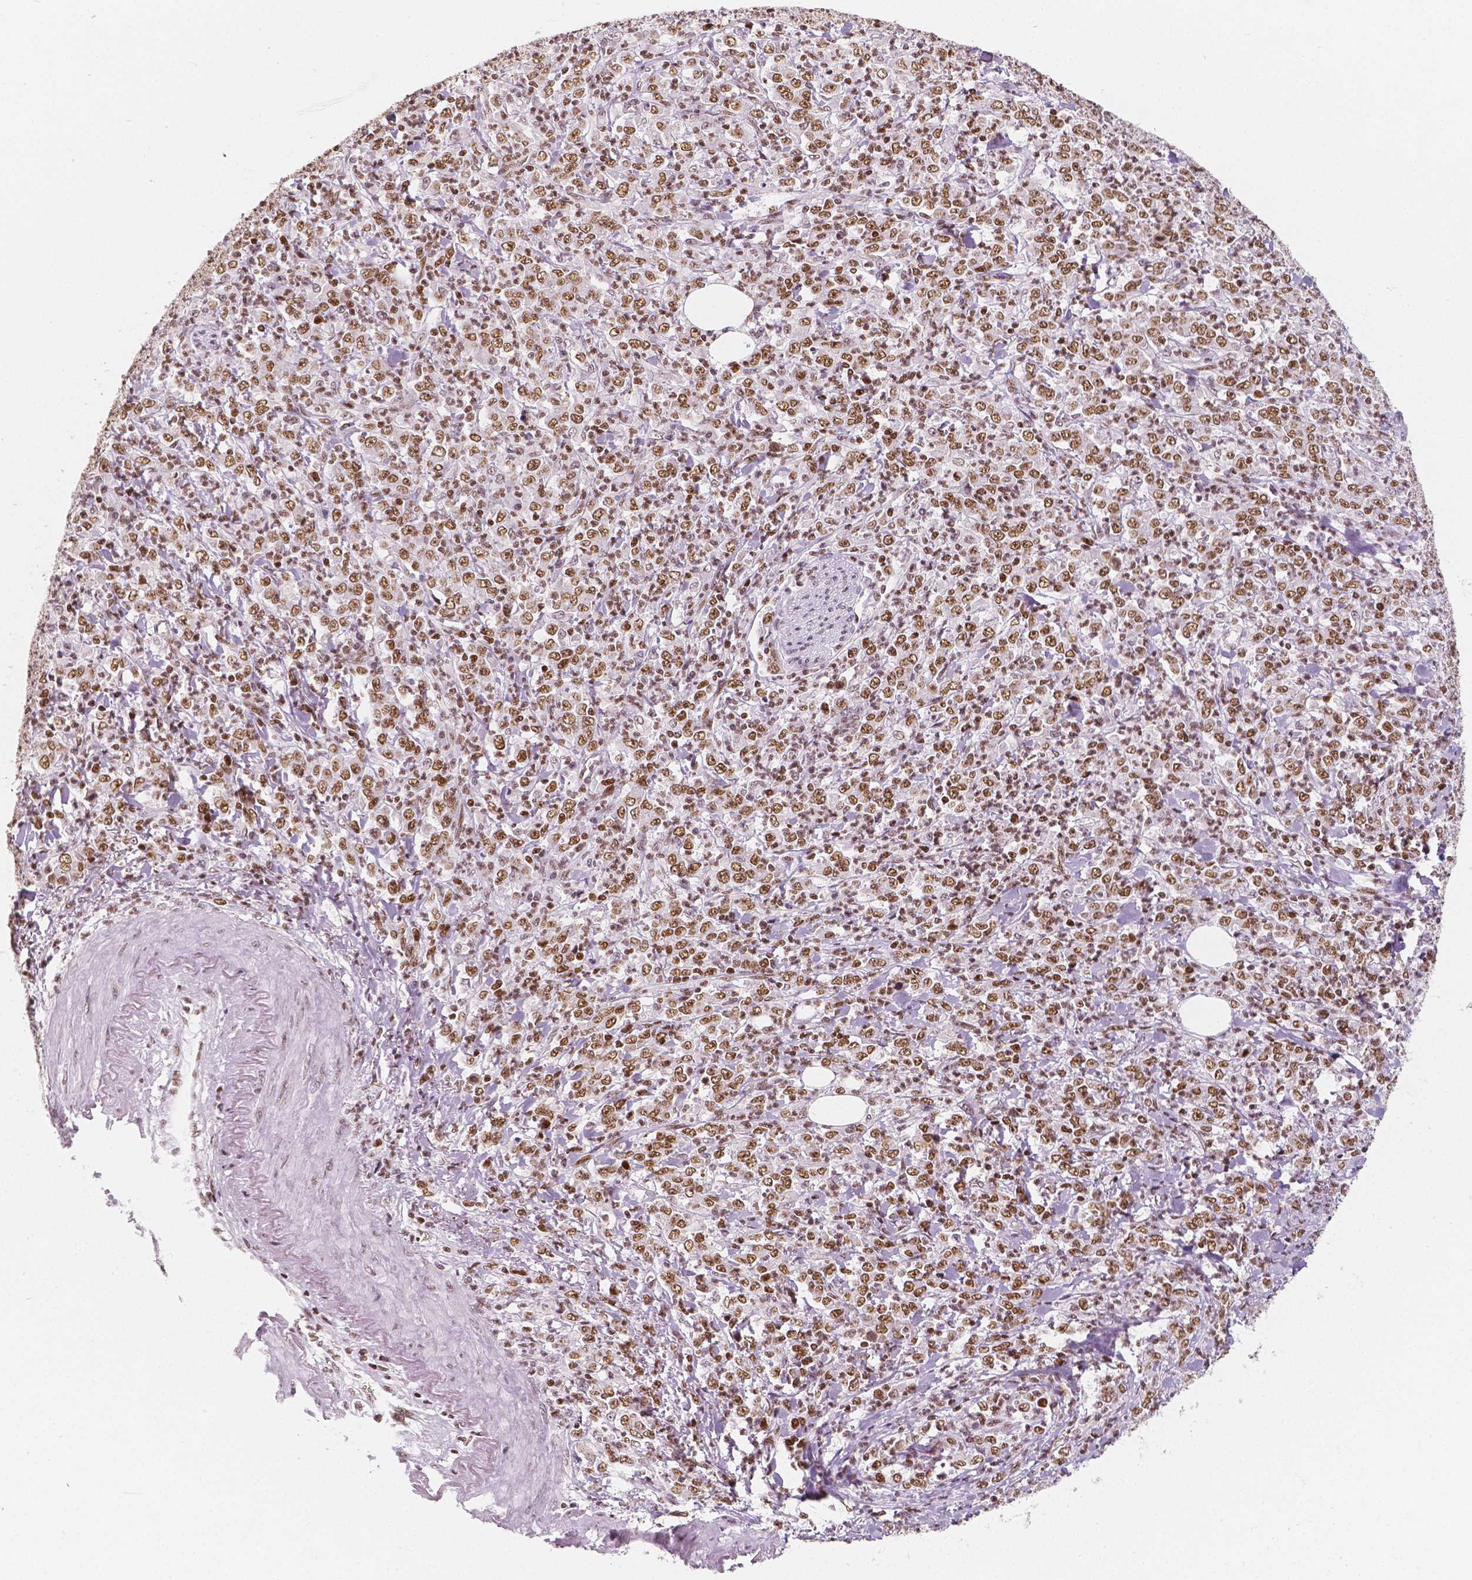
{"staining": {"intensity": "moderate", "quantity": ">75%", "location": "nuclear"}, "tissue": "stomach cancer", "cell_type": "Tumor cells", "image_type": "cancer", "snomed": [{"axis": "morphology", "description": "Adenocarcinoma, NOS"}, {"axis": "topography", "description": "Stomach, lower"}], "caption": "Tumor cells reveal medium levels of moderate nuclear expression in approximately >75% of cells in stomach adenocarcinoma. Nuclei are stained in blue.", "gene": "HDAC1", "patient": {"sex": "female", "age": 71}}